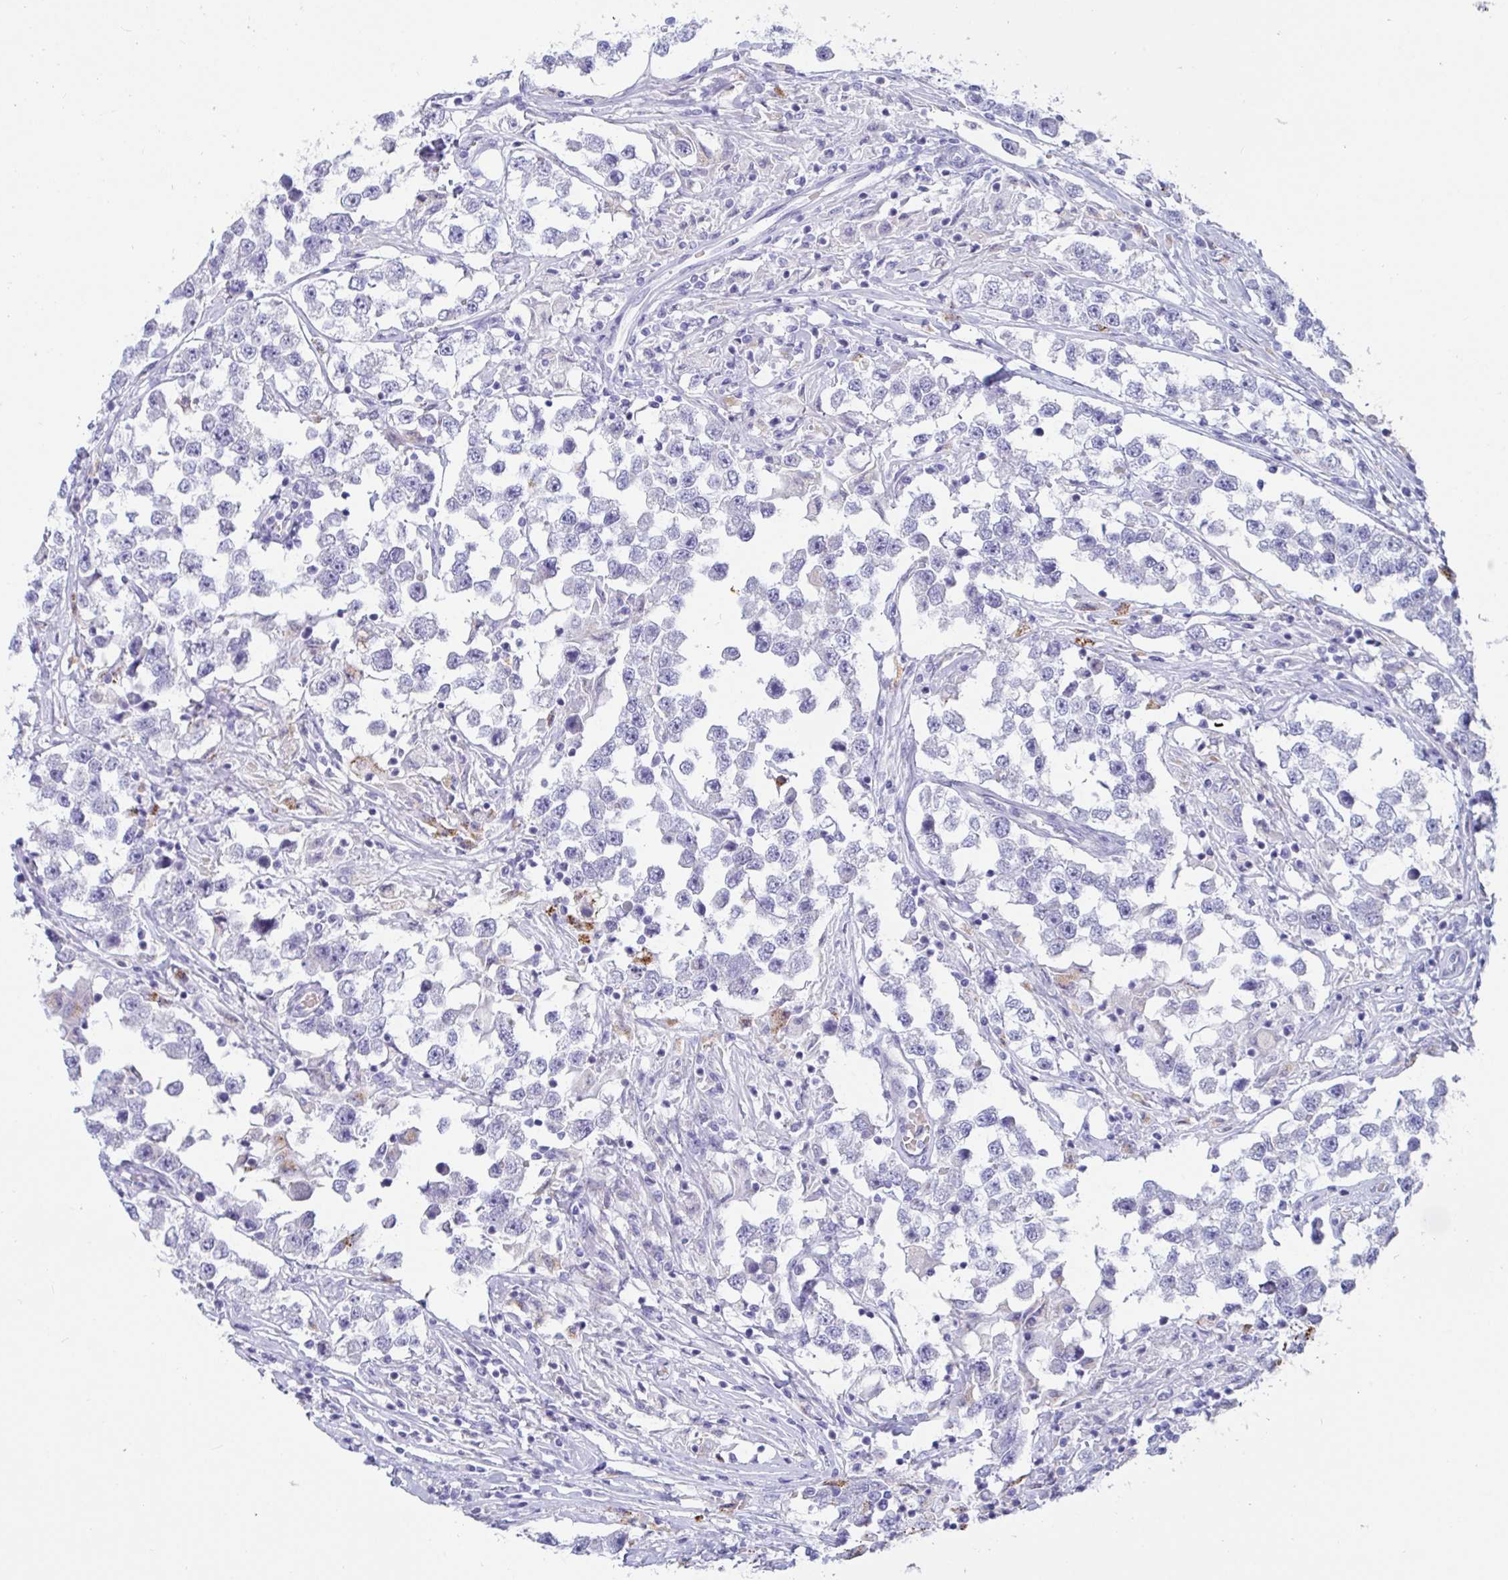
{"staining": {"intensity": "negative", "quantity": "none", "location": "none"}, "tissue": "testis cancer", "cell_type": "Tumor cells", "image_type": "cancer", "snomed": [{"axis": "morphology", "description": "Seminoma, NOS"}, {"axis": "topography", "description": "Testis"}], "caption": "High power microscopy micrograph of an IHC photomicrograph of testis seminoma, revealing no significant positivity in tumor cells.", "gene": "TAS2R38", "patient": {"sex": "male", "age": 46}}